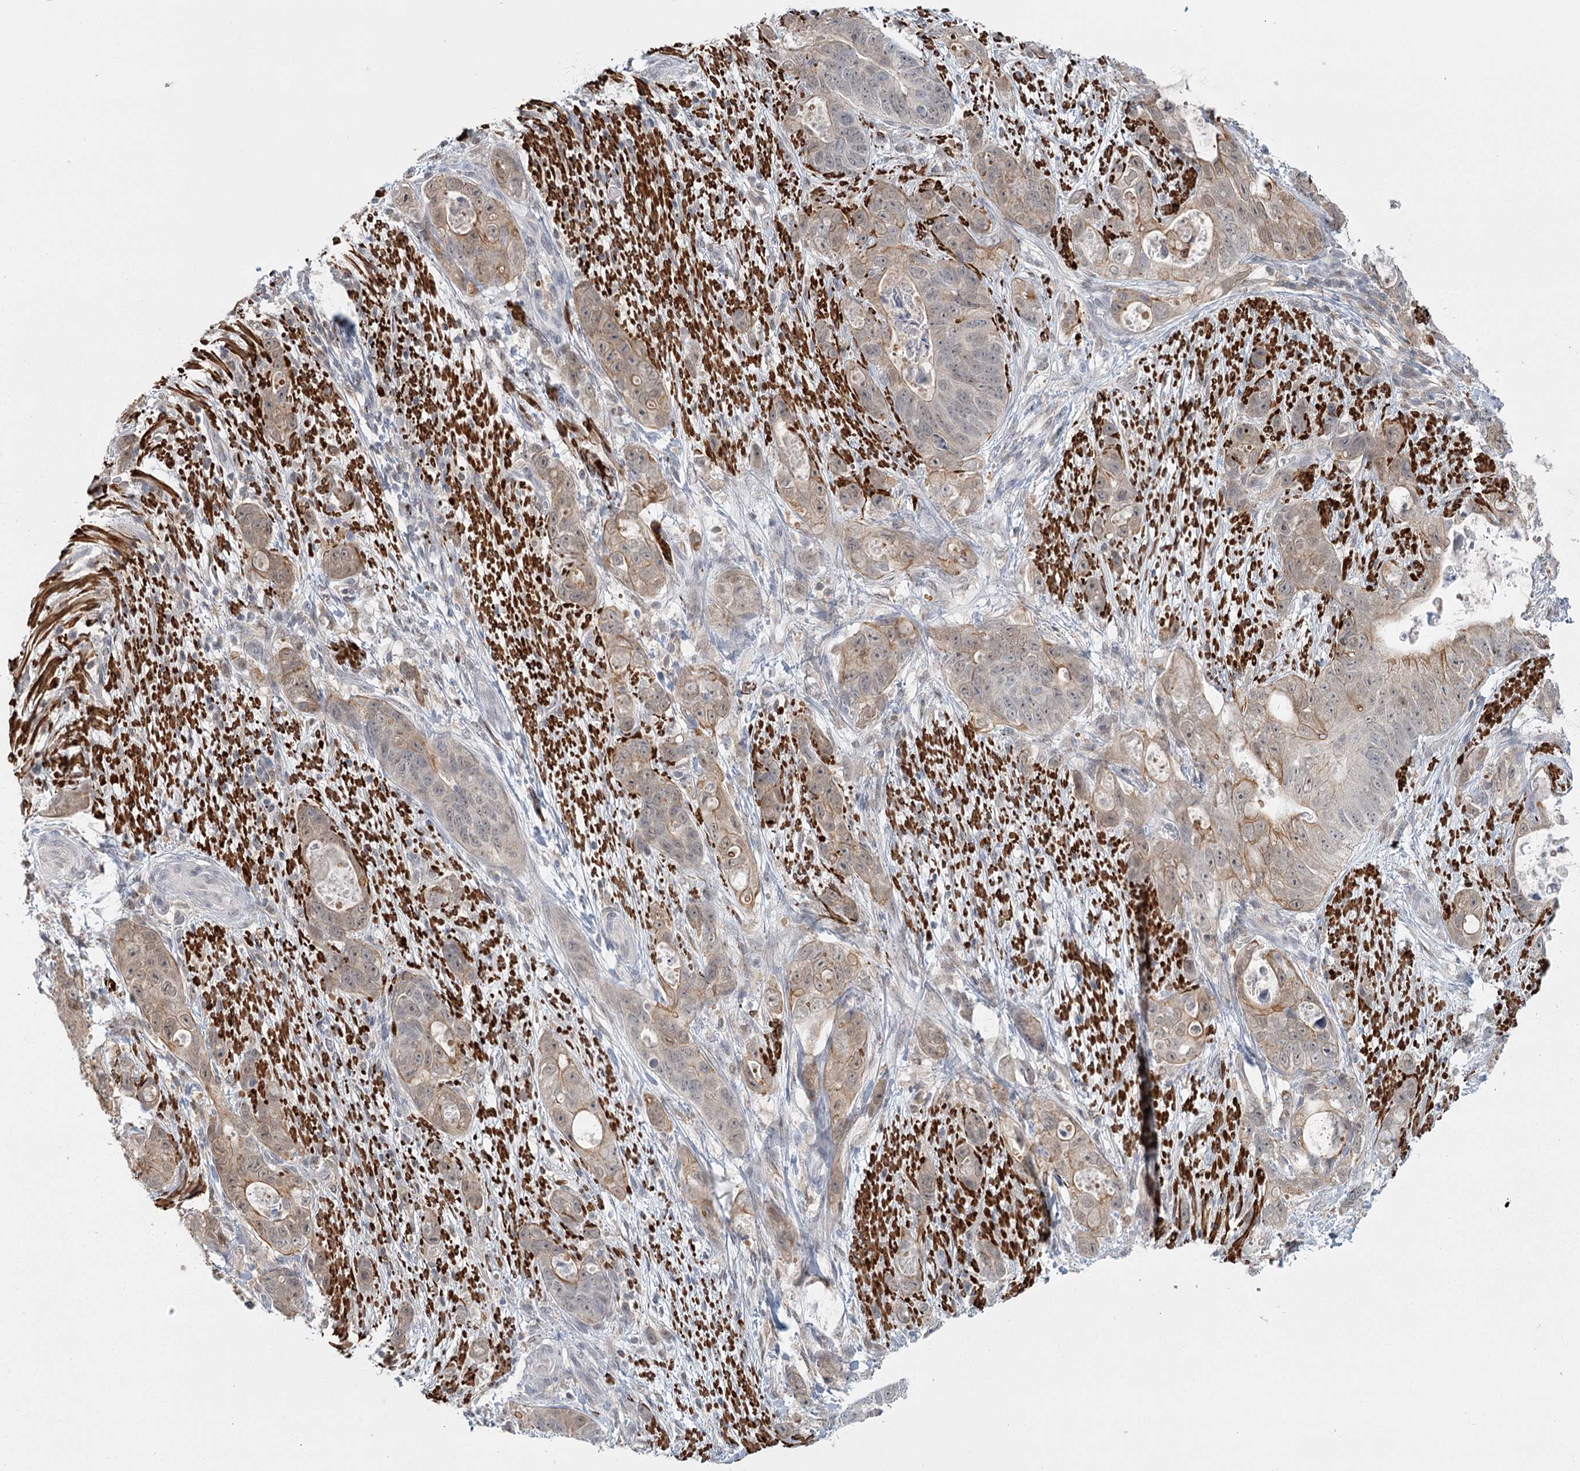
{"staining": {"intensity": "weak", "quantity": "25%-75%", "location": "cytoplasmic/membranous"}, "tissue": "stomach cancer", "cell_type": "Tumor cells", "image_type": "cancer", "snomed": [{"axis": "morphology", "description": "Adenocarcinoma, NOS"}, {"axis": "topography", "description": "Stomach"}], "caption": "Immunohistochemical staining of human stomach cancer exhibits weak cytoplasmic/membranous protein staining in approximately 25%-75% of tumor cells.", "gene": "TMEM70", "patient": {"sex": "female", "age": 89}}